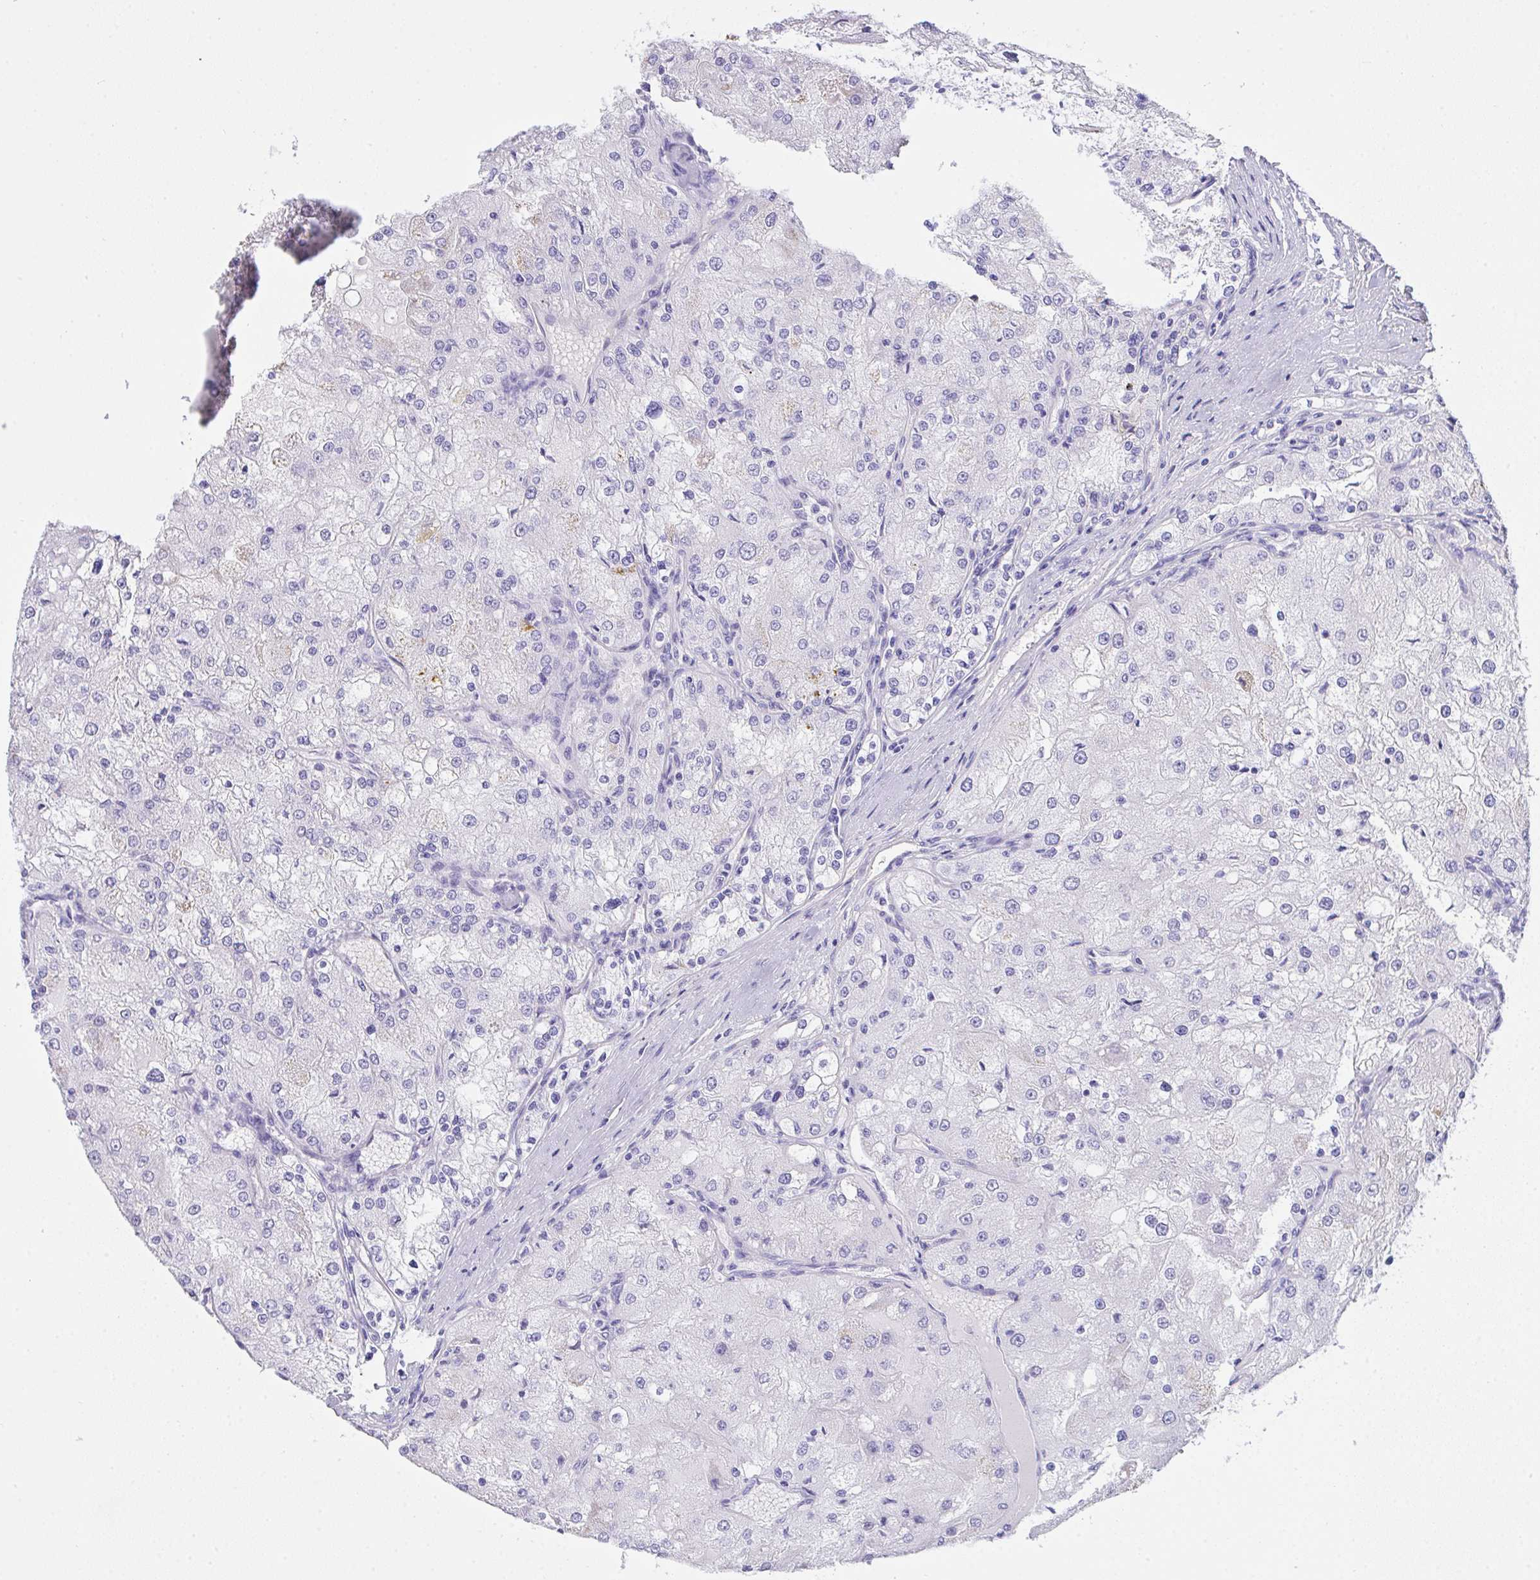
{"staining": {"intensity": "negative", "quantity": "none", "location": "none"}, "tissue": "renal cancer", "cell_type": "Tumor cells", "image_type": "cancer", "snomed": [{"axis": "morphology", "description": "Adenocarcinoma, NOS"}, {"axis": "topography", "description": "Kidney"}], "caption": "This is an IHC micrograph of renal adenocarcinoma. There is no positivity in tumor cells.", "gene": "AKR1D1", "patient": {"sex": "female", "age": 74}}